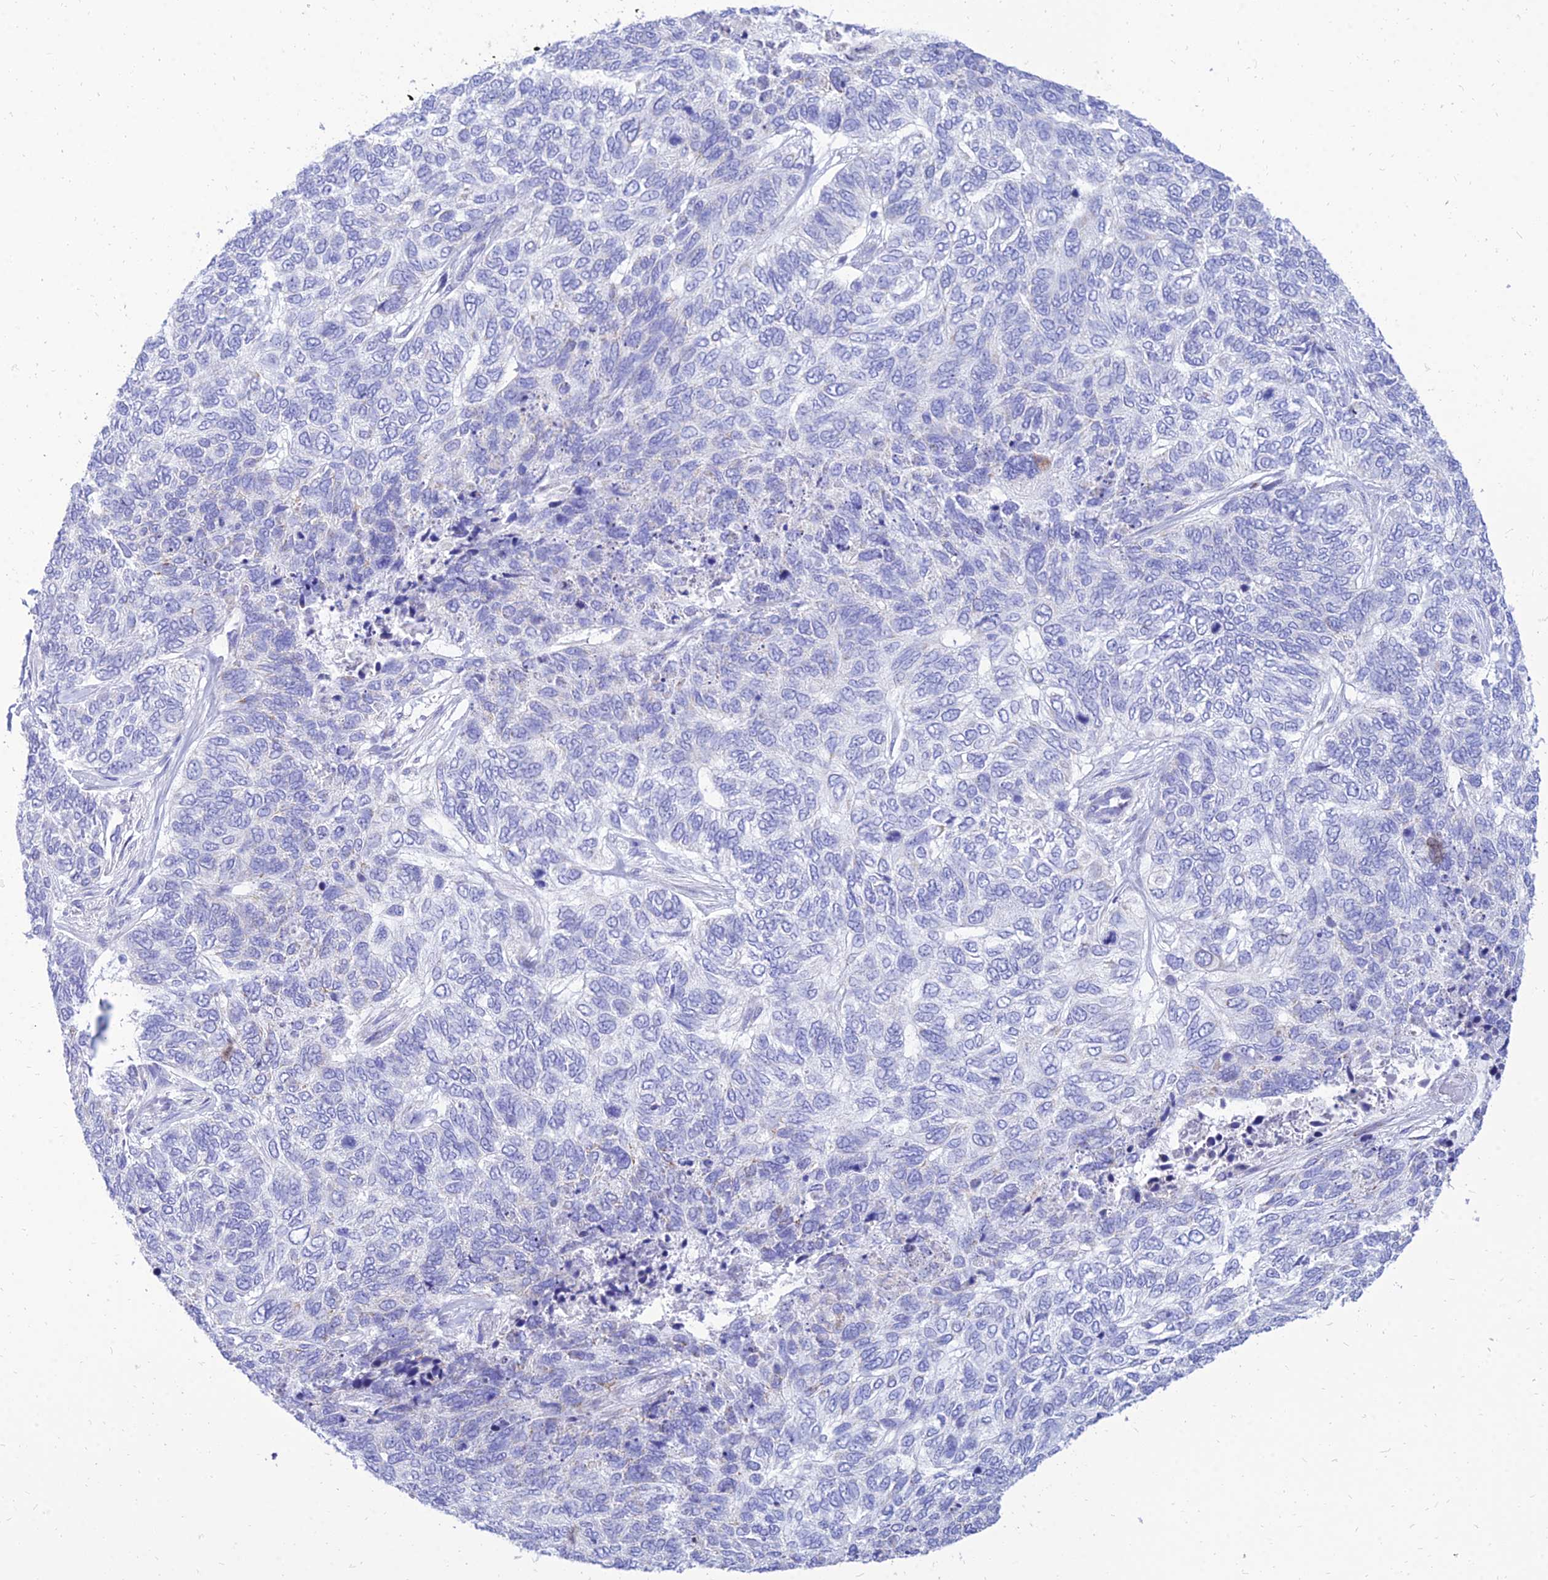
{"staining": {"intensity": "negative", "quantity": "none", "location": "none"}, "tissue": "skin cancer", "cell_type": "Tumor cells", "image_type": "cancer", "snomed": [{"axis": "morphology", "description": "Basal cell carcinoma"}, {"axis": "topography", "description": "Skin"}], "caption": "DAB (3,3'-diaminobenzidine) immunohistochemical staining of basal cell carcinoma (skin) displays no significant staining in tumor cells. (Brightfield microscopy of DAB (3,3'-diaminobenzidine) immunohistochemistry at high magnification).", "gene": "PKN3", "patient": {"sex": "female", "age": 65}}